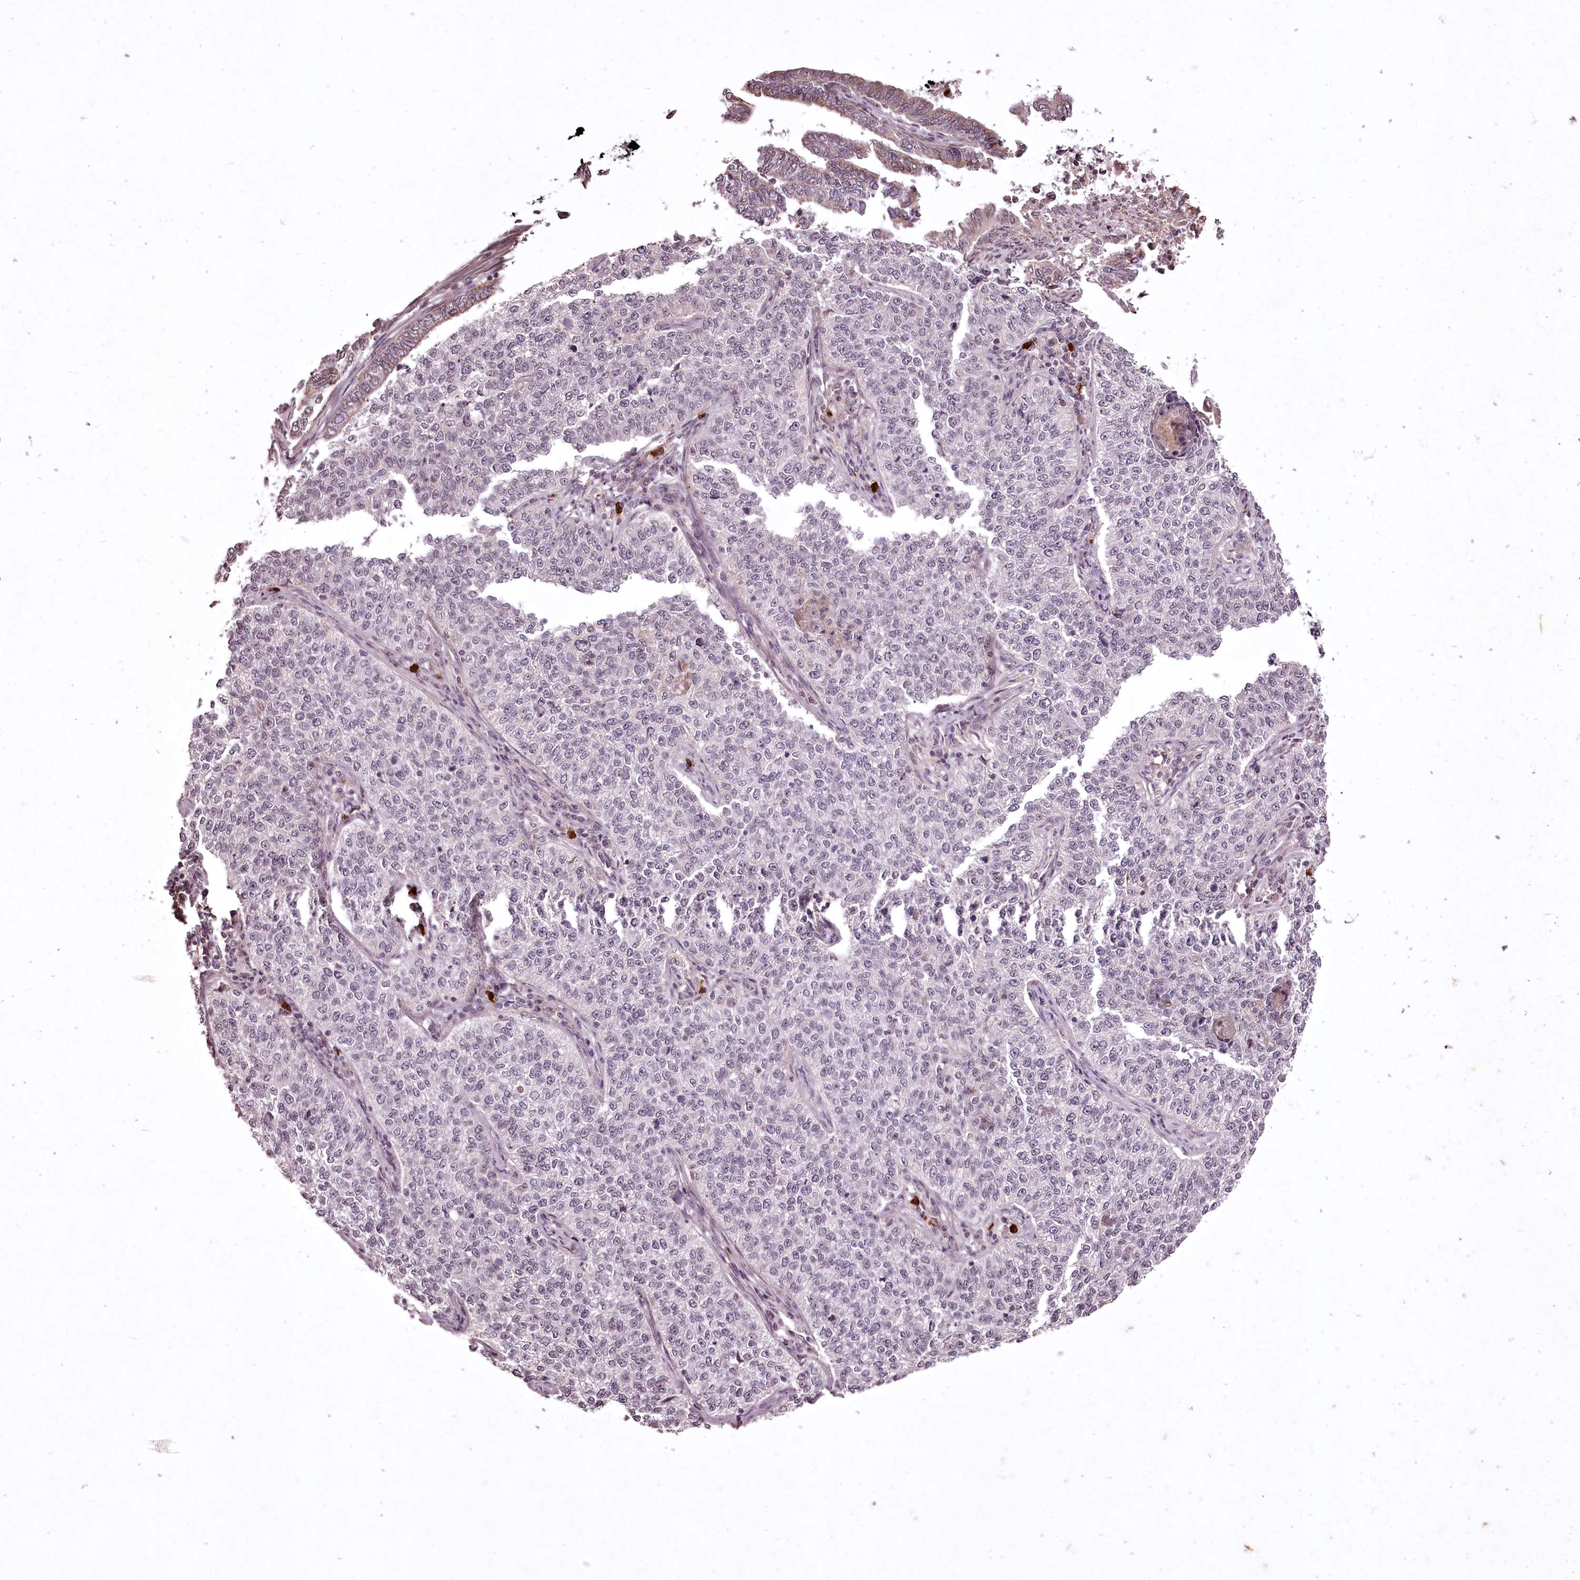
{"staining": {"intensity": "negative", "quantity": "none", "location": "none"}, "tissue": "cervical cancer", "cell_type": "Tumor cells", "image_type": "cancer", "snomed": [{"axis": "morphology", "description": "Squamous cell carcinoma, NOS"}, {"axis": "topography", "description": "Cervix"}], "caption": "Tumor cells are negative for protein expression in human cervical cancer (squamous cell carcinoma).", "gene": "ADRA1D", "patient": {"sex": "female", "age": 35}}